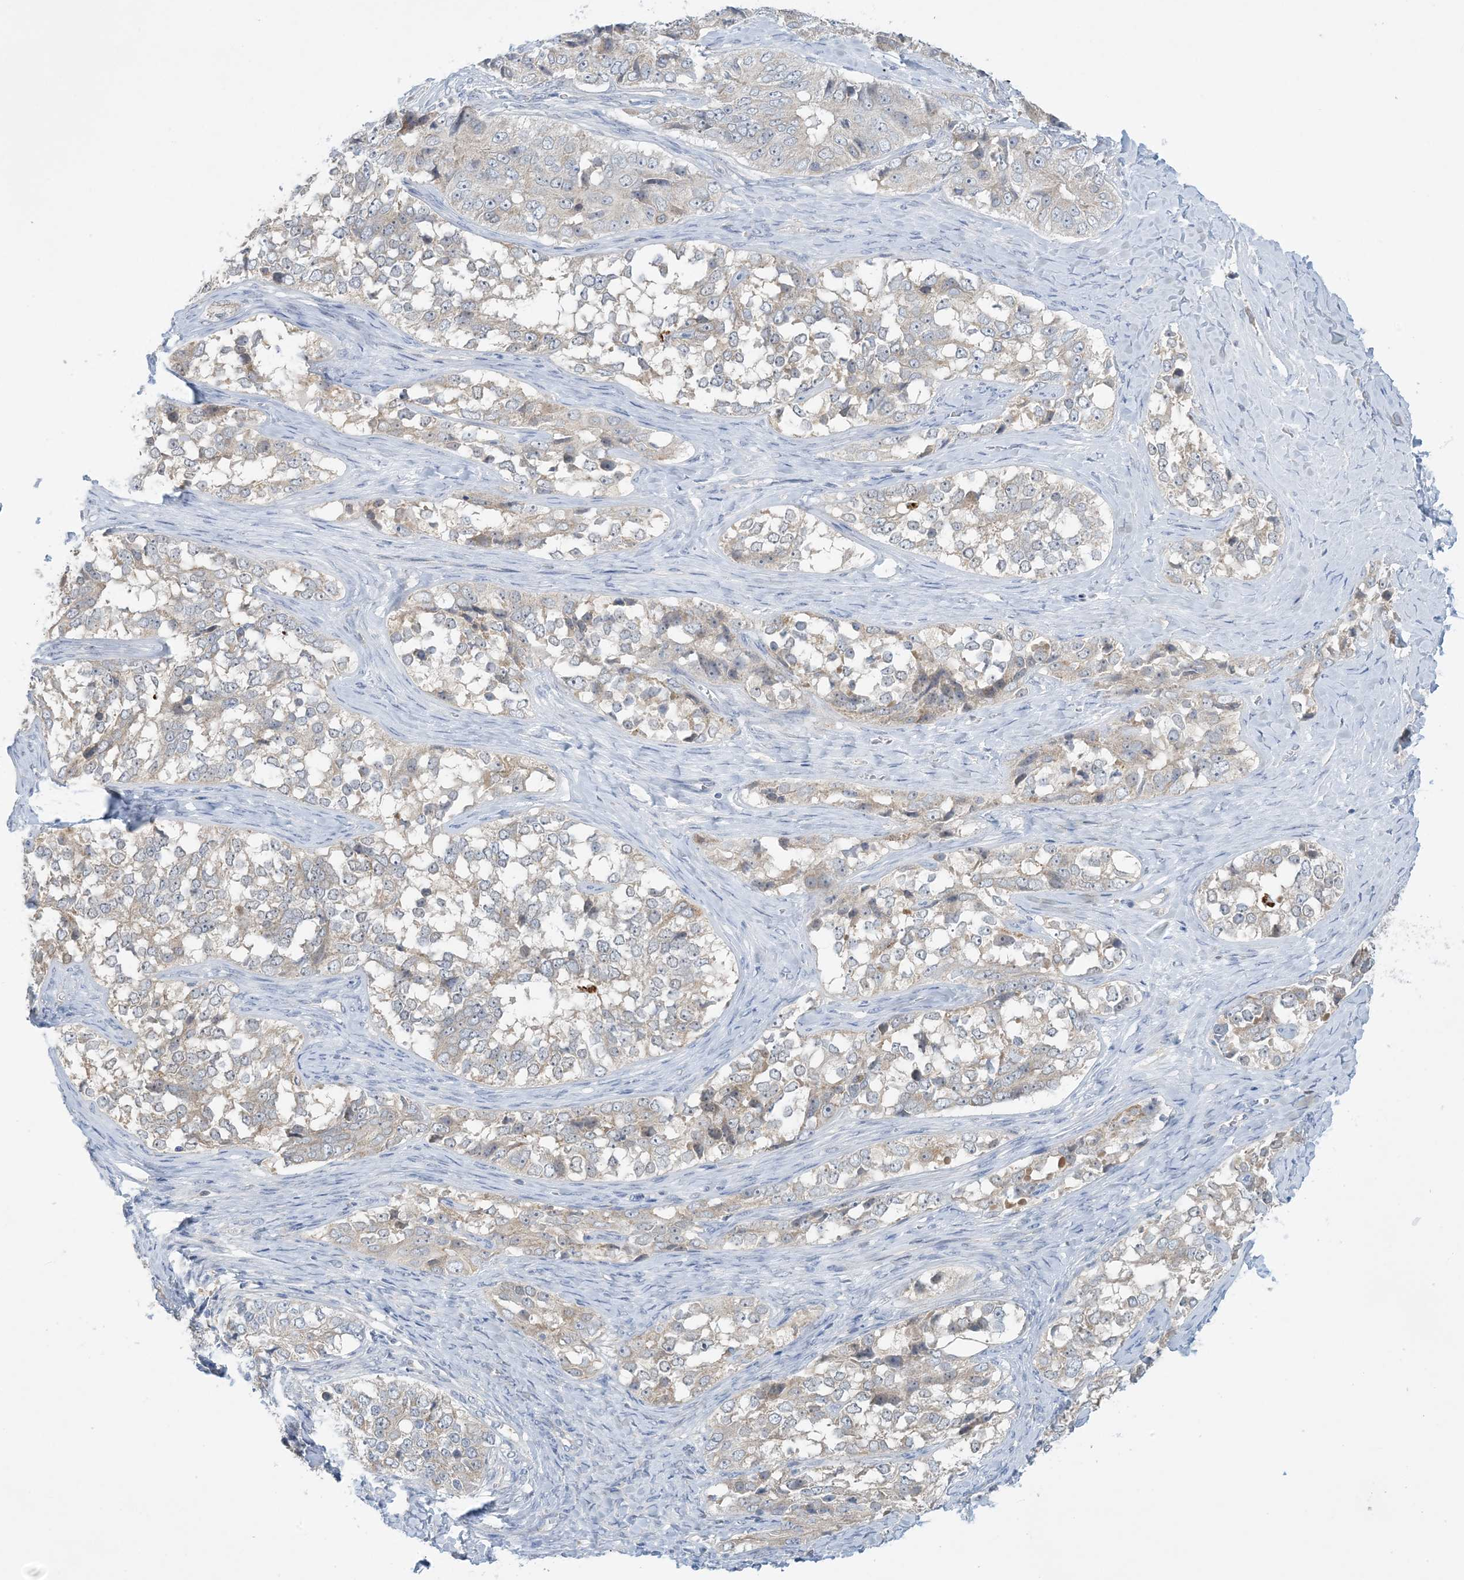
{"staining": {"intensity": "negative", "quantity": "none", "location": "none"}, "tissue": "ovarian cancer", "cell_type": "Tumor cells", "image_type": "cancer", "snomed": [{"axis": "morphology", "description": "Carcinoma, endometroid"}, {"axis": "topography", "description": "Ovary"}], "caption": "The image shows no staining of tumor cells in ovarian cancer (endometroid carcinoma). Brightfield microscopy of IHC stained with DAB (brown) and hematoxylin (blue), captured at high magnification.", "gene": "MRPS18A", "patient": {"sex": "female", "age": 51}}